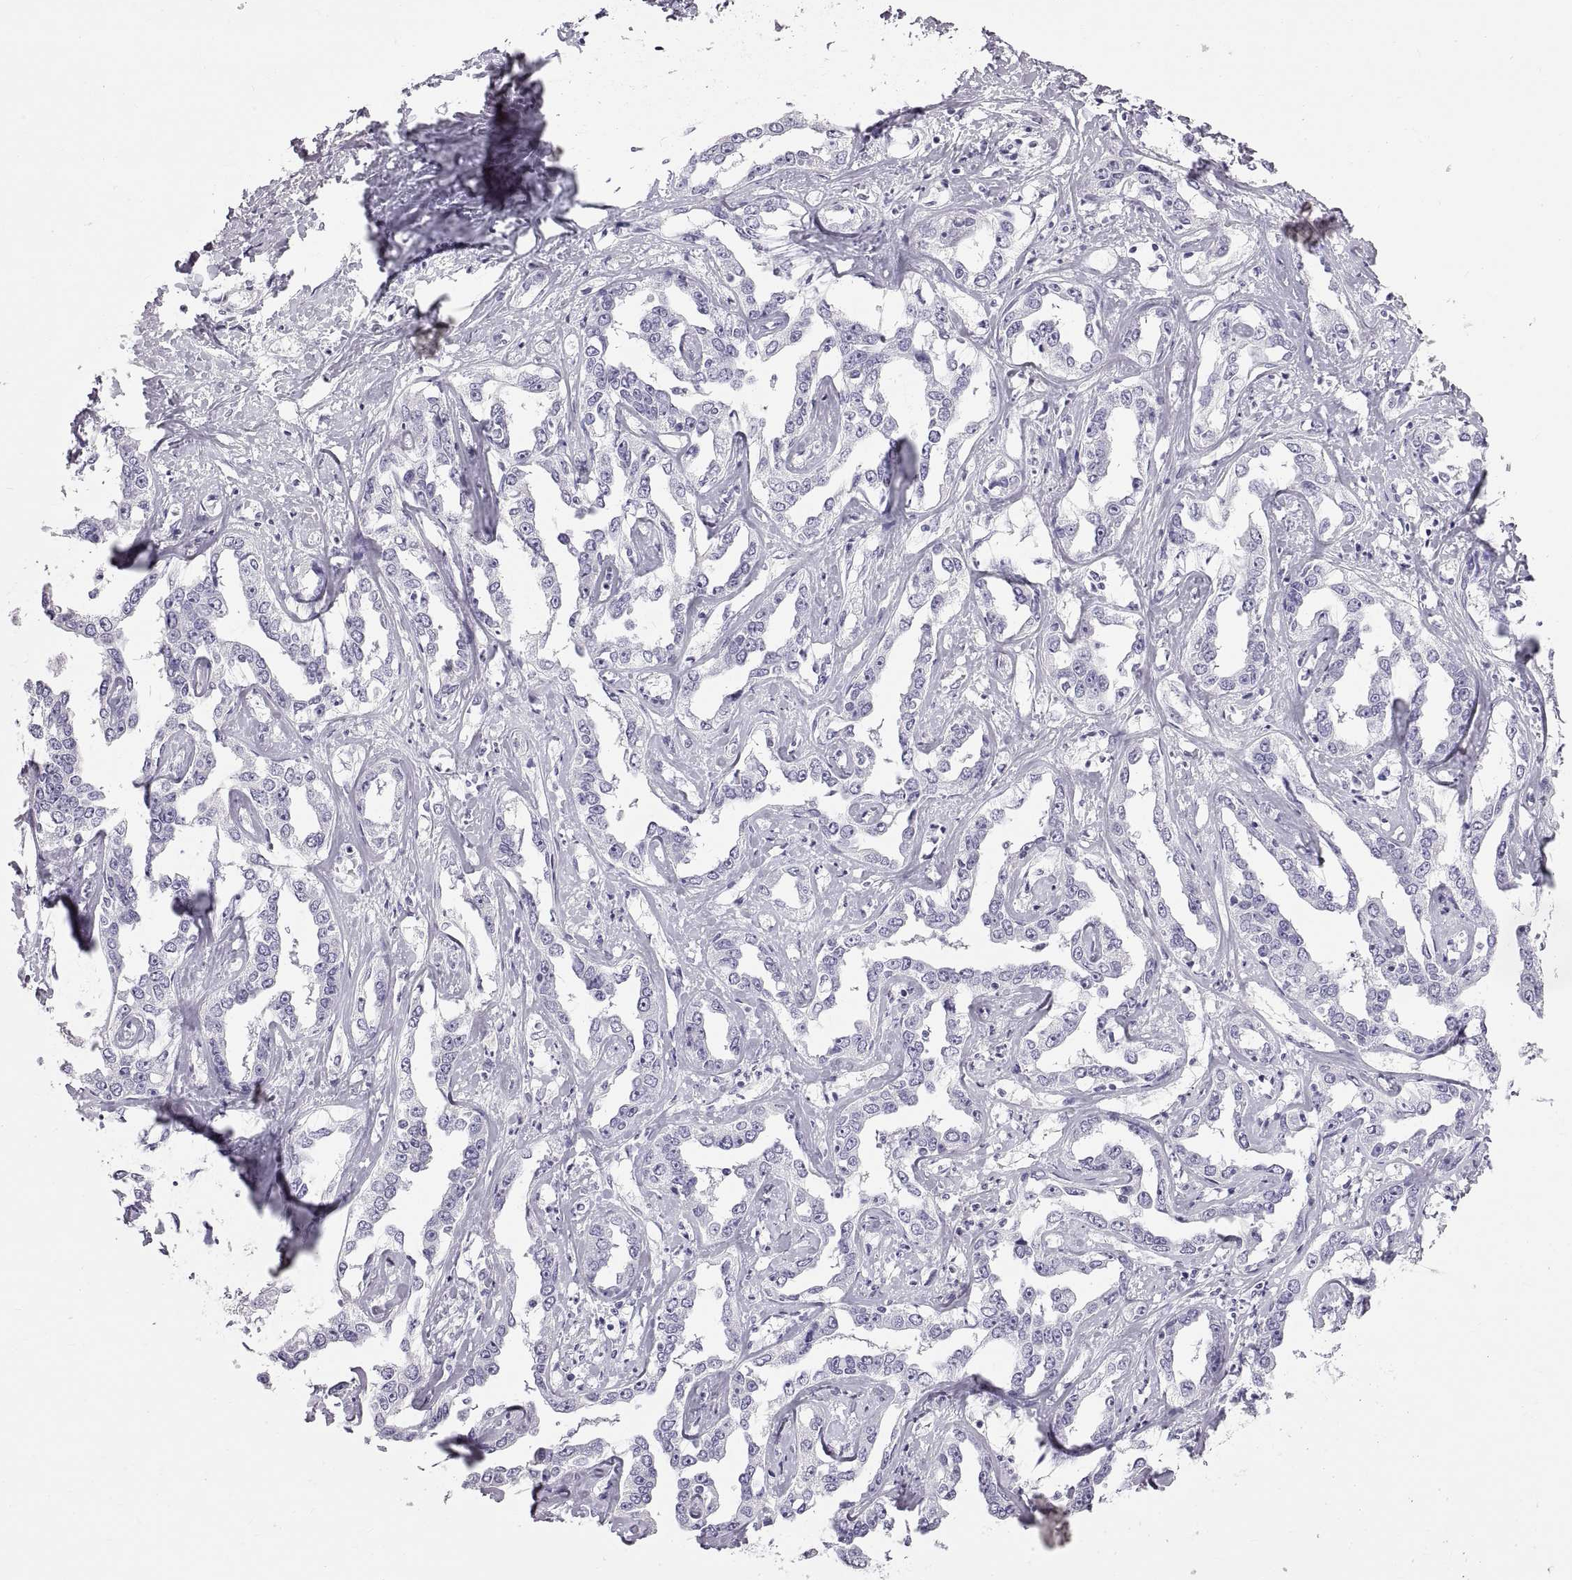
{"staining": {"intensity": "negative", "quantity": "none", "location": "none"}, "tissue": "liver cancer", "cell_type": "Tumor cells", "image_type": "cancer", "snomed": [{"axis": "morphology", "description": "Cholangiocarcinoma"}, {"axis": "topography", "description": "Liver"}], "caption": "An IHC micrograph of liver cancer is shown. There is no staining in tumor cells of liver cancer.", "gene": "WFDC8", "patient": {"sex": "male", "age": 59}}